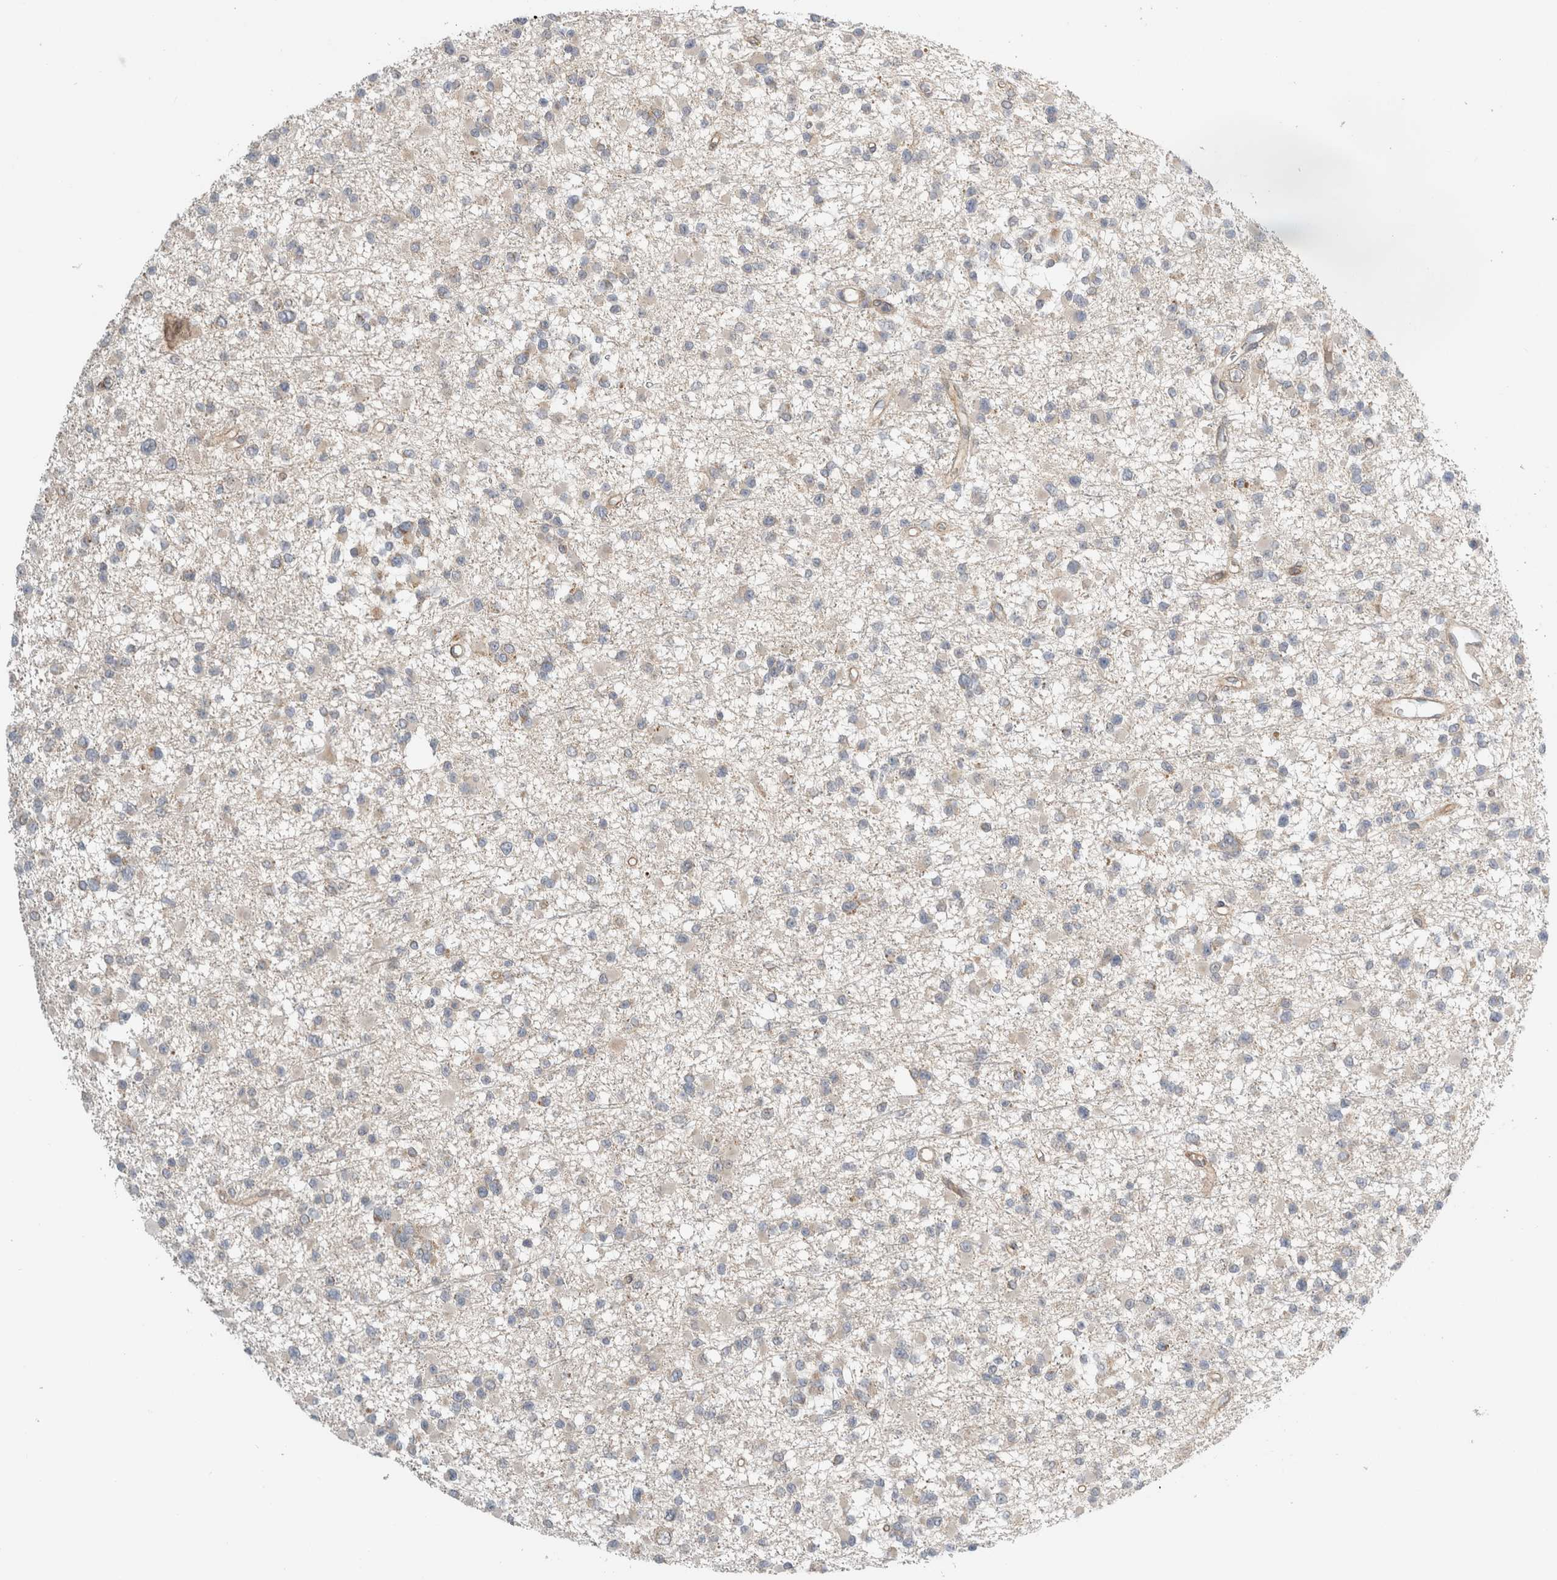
{"staining": {"intensity": "negative", "quantity": "none", "location": "none"}, "tissue": "glioma", "cell_type": "Tumor cells", "image_type": "cancer", "snomed": [{"axis": "morphology", "description": "Glioma, malignant, Low grade"}, {"axis": "topography", "description": "Brain"}], "caption": "Tumor cells show no significant protein staining in glioma. (Stains: DAB IHC with hematoxylin counter stain, Microscopy: brightfield microscopy at high magnification).", "gene": "KPNA5", "patient": {"sex": "female", "age": 22}}